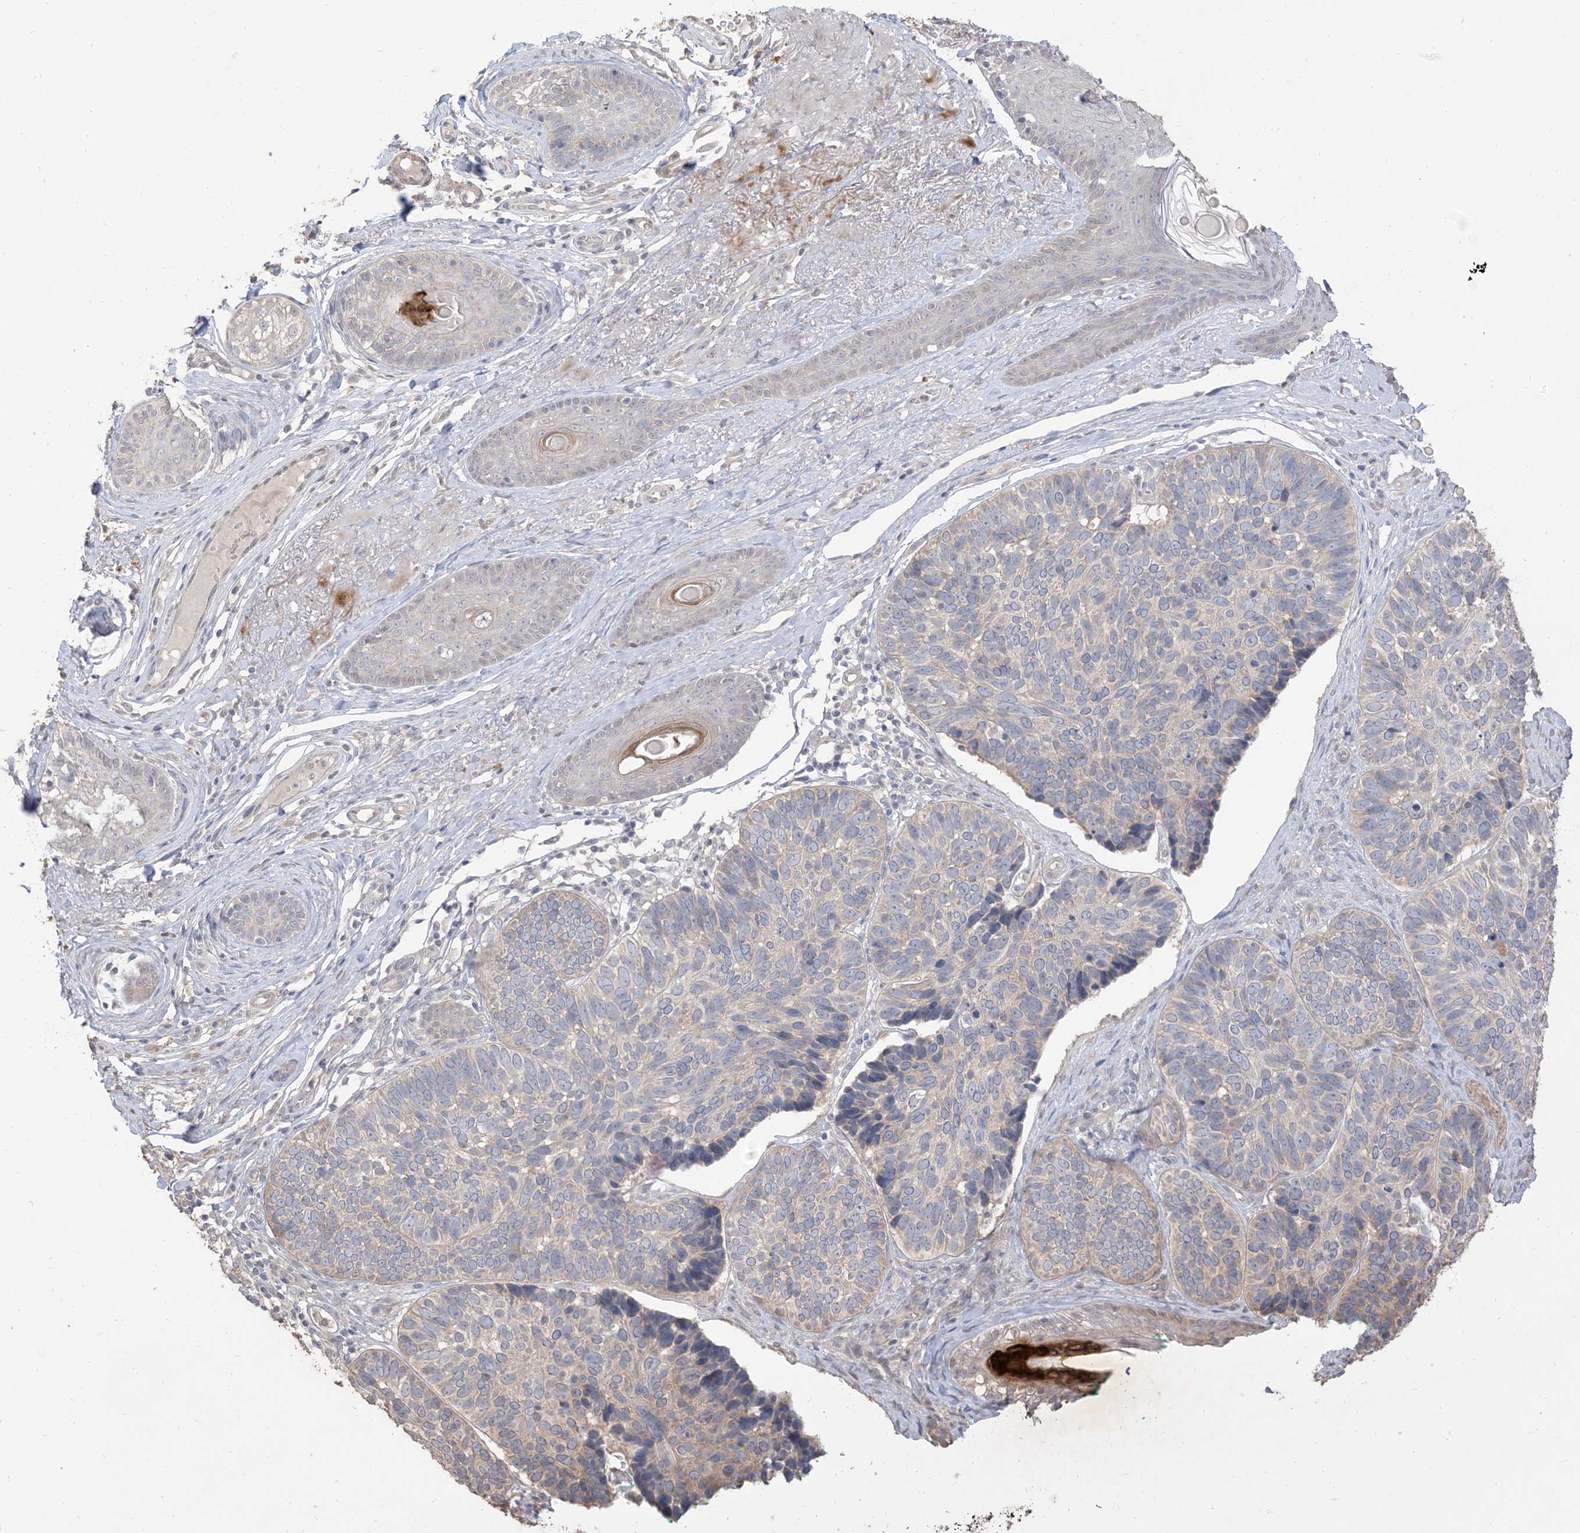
{"staining": {"intensity": "negative", "quantity": "none", "location": "none"}, "tissue": "skin cancer", "cell_type": "Tumor cells", "image_type": "cancer", "snomed": [{"axis": "morphology", "description": "Basal cell carcinoma"}, {"axis": "topography", "description": "Skin"}], "caption": "Skin cancer was stained to show a protein in brown. There is no significant staining in tumor cells.", "gene": "RNF175", "patient": {"sex": "male", "age": 62}}